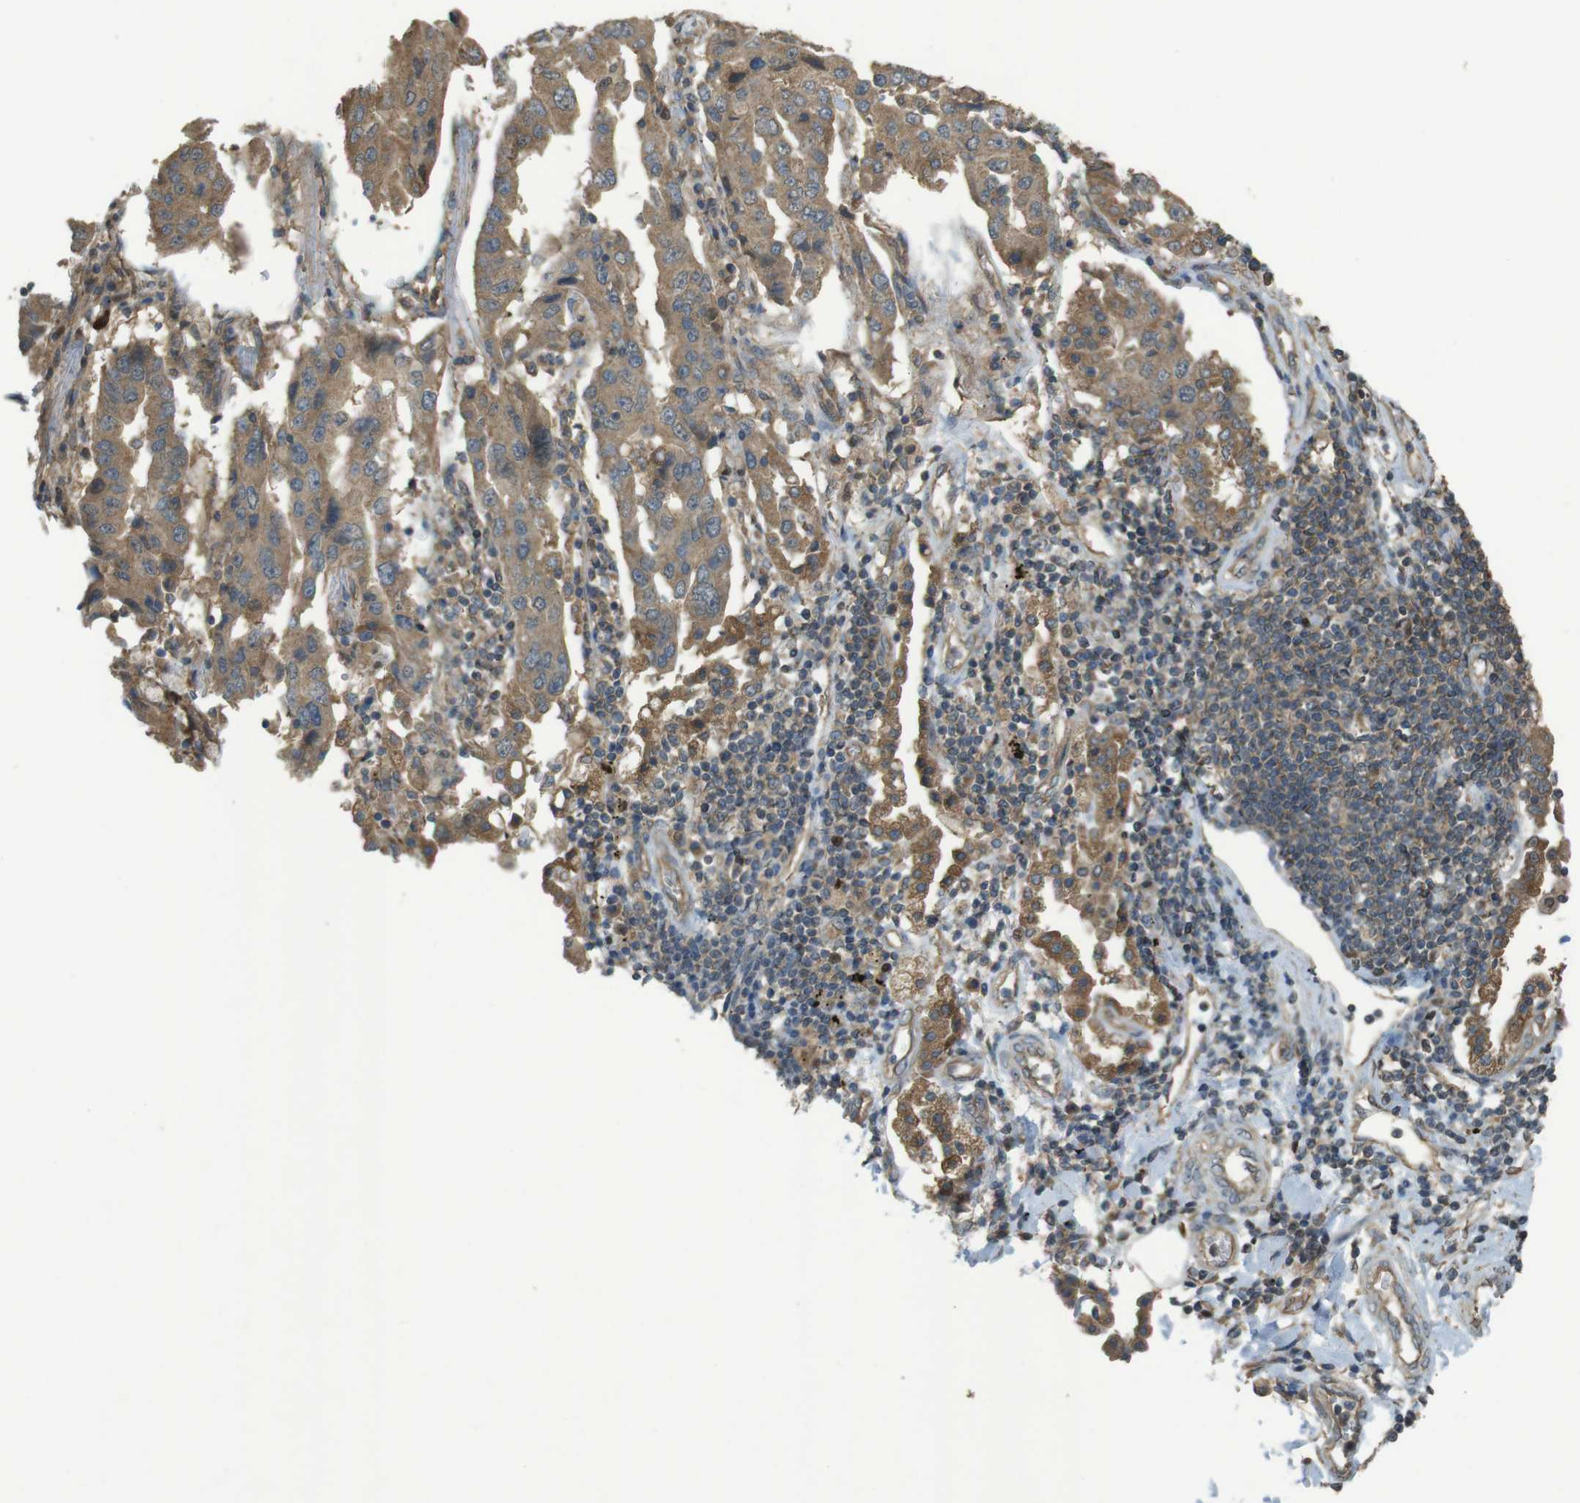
{"staining": {"intensity": "moderate", "quantity": ">75%", "location": "cytoplasmic/membranous"}, "tissue": "lung cancer", "cell_type": "Tumor cells", "image_type": "cancer", "snomed": [{"axis": "morphology", "description": "Adenocarcinoma, NOS"}, {"axis": "topography", "description": "Lung"}], "caption": "Tumor cells reveal medium levels of moderate cytoplasmic/membranous positivity in approximately >75% of cells in human adenocarcinoma (lung).", "gene": "ZDHHC20", "patient": {"sex": "female", "age": 65}}